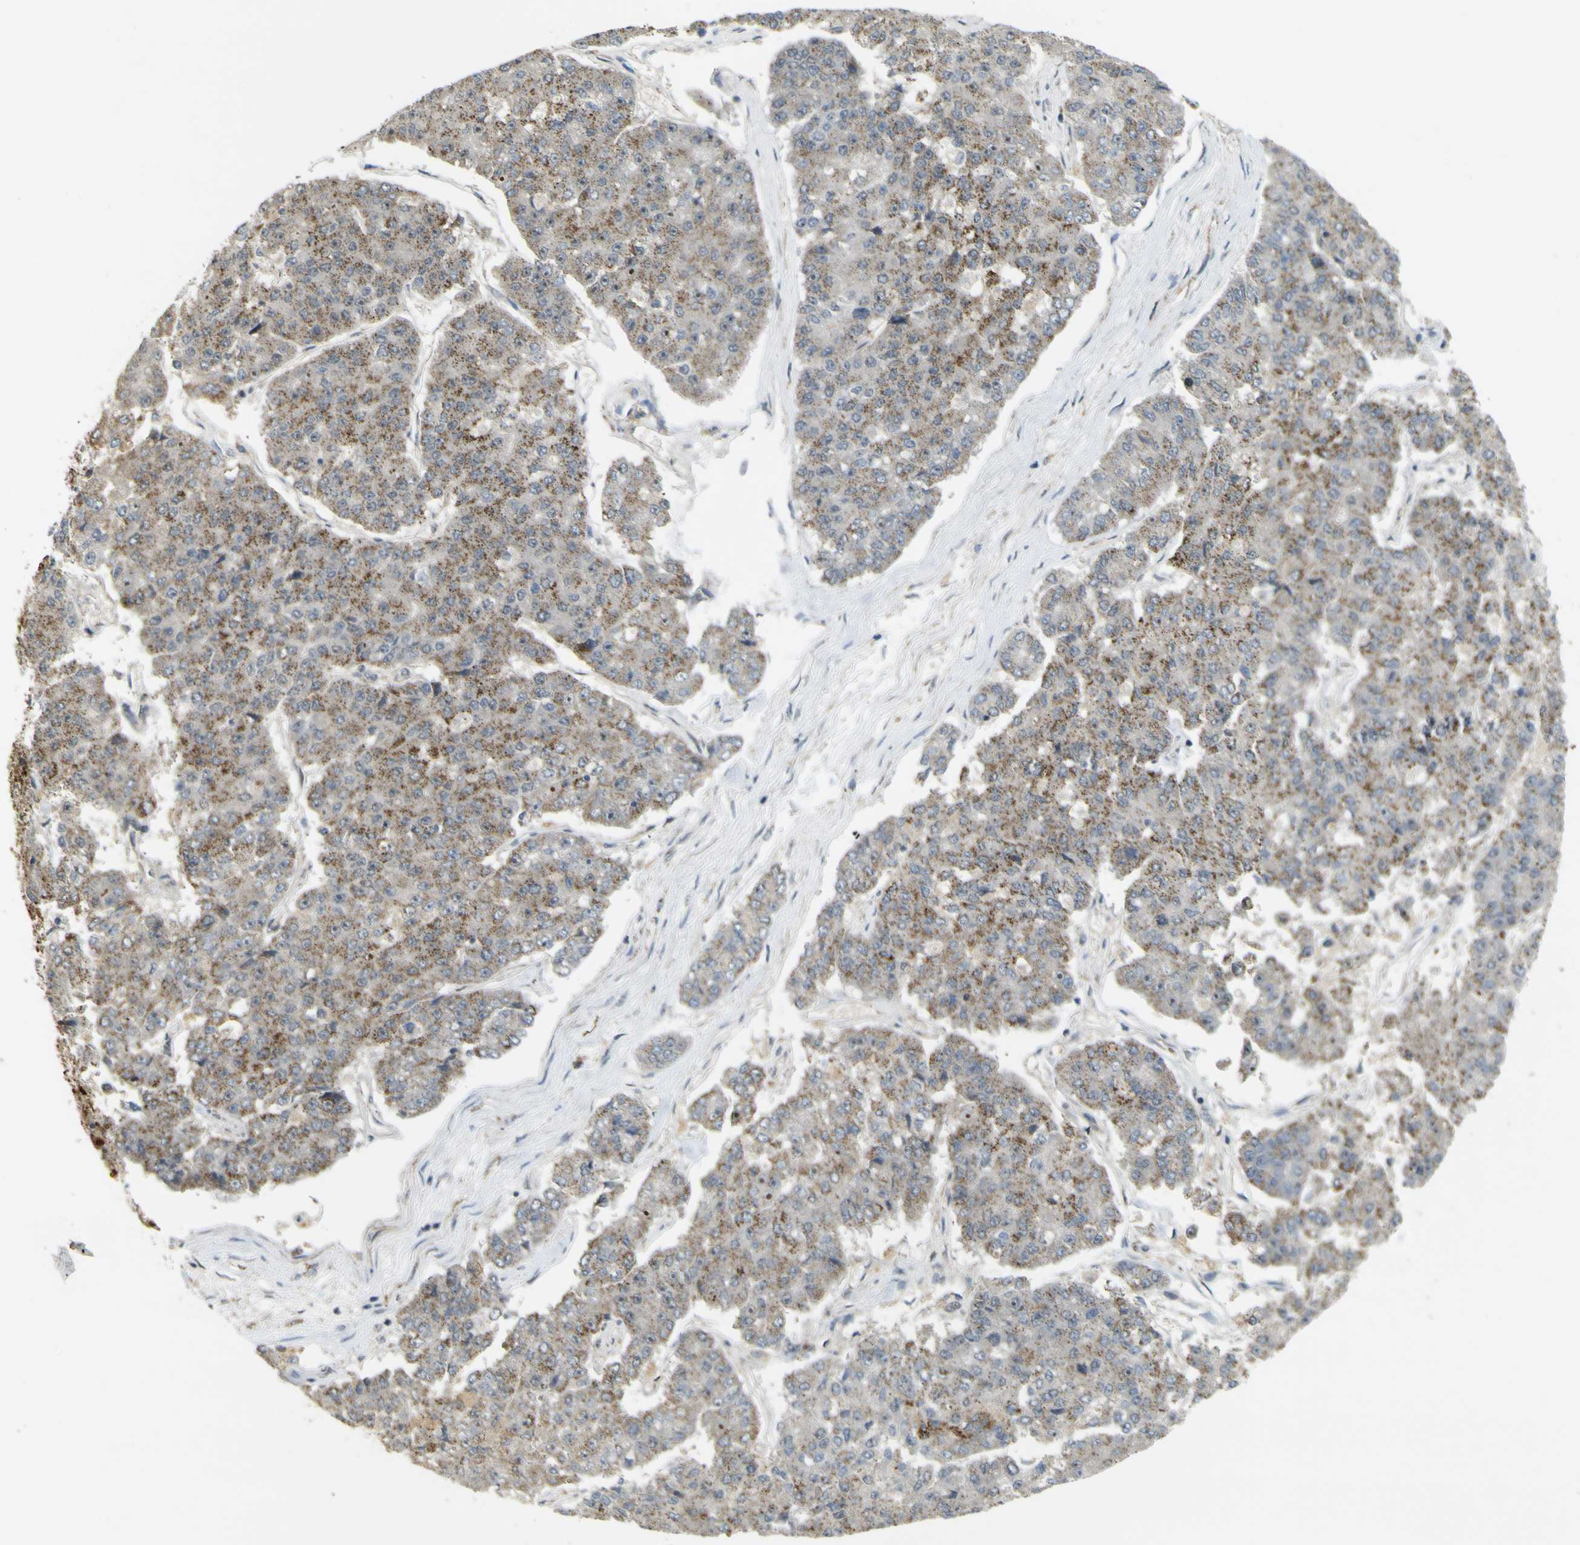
{"staining": {"intensity": "moderate", "quantity": ">75%", "location": "cytoplasmic/membranous"}, "tissue": "pancreatic cancer", "cell_type": "Tumor cells", "image_type": "cancer", "snomed": [{"axis": "morphology", "description": "Adenocarcinoma, NOS"}, {"axis": "topography", "description": "Pancreas"}], "caption": "Human pancreatic adenocarcinoma stained with a brown dye shows moderate cytoplasmic/membranous positive staining in approximately >75% of tumor cells.", "gene": "ACBD5", "patient": {"sex": "male", "age": 50}}